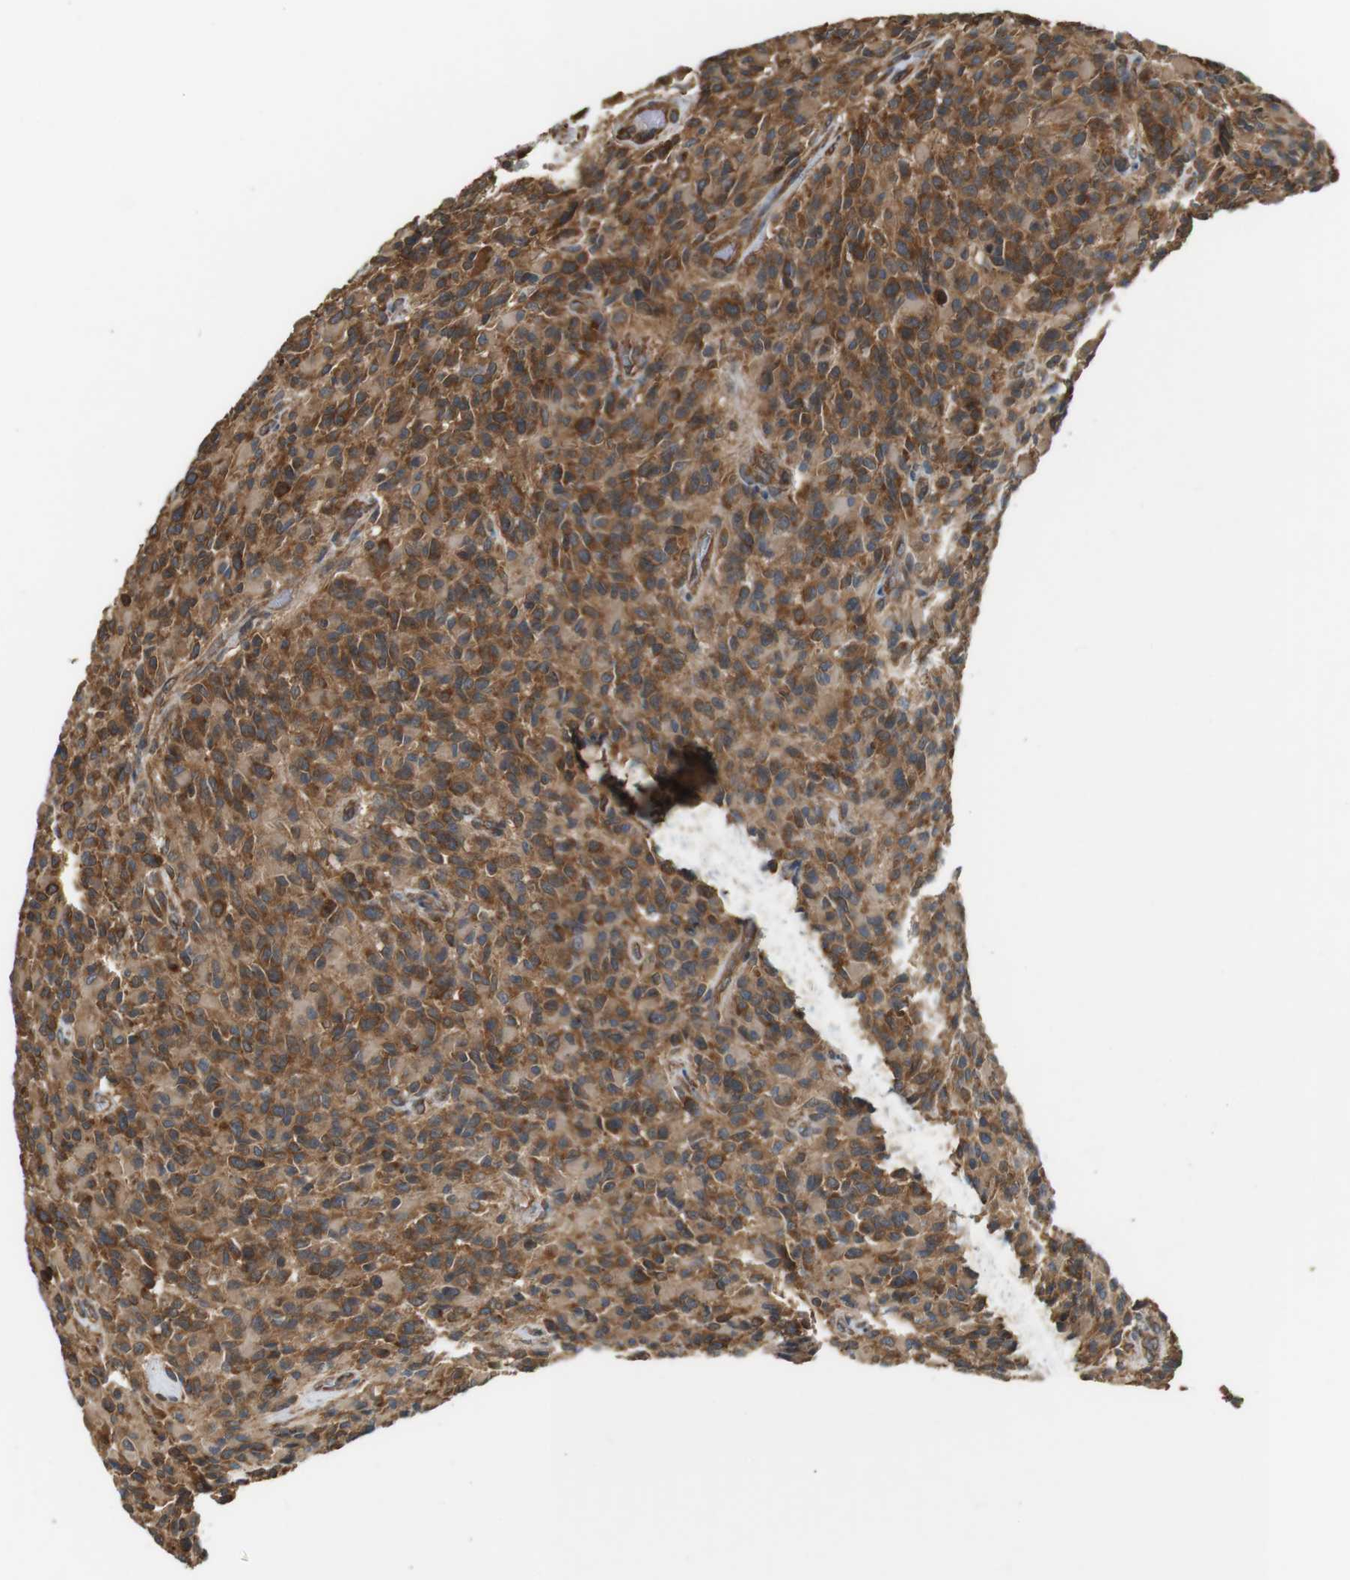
{"staining": {"intensity": "moderate", "quantity": ">75%", "location": "cytoplasmic/membranous"}, "tissue": "glioma", "cell_type": "Tumor cells", "image_type": "cancer", "snomed": [{"axis": "morphology", "description": "Glioma, malignant, High grade"}, {"axis": "topography", "description": "Brain"}], "caption": "Immunohistochemical staining of glioma exhibits moderate cytoplasmic/membranous protein positivity in about >75% of tumor cells.", "gene": "PA2G4", "patient": {"sex": "male", "age": 71}}